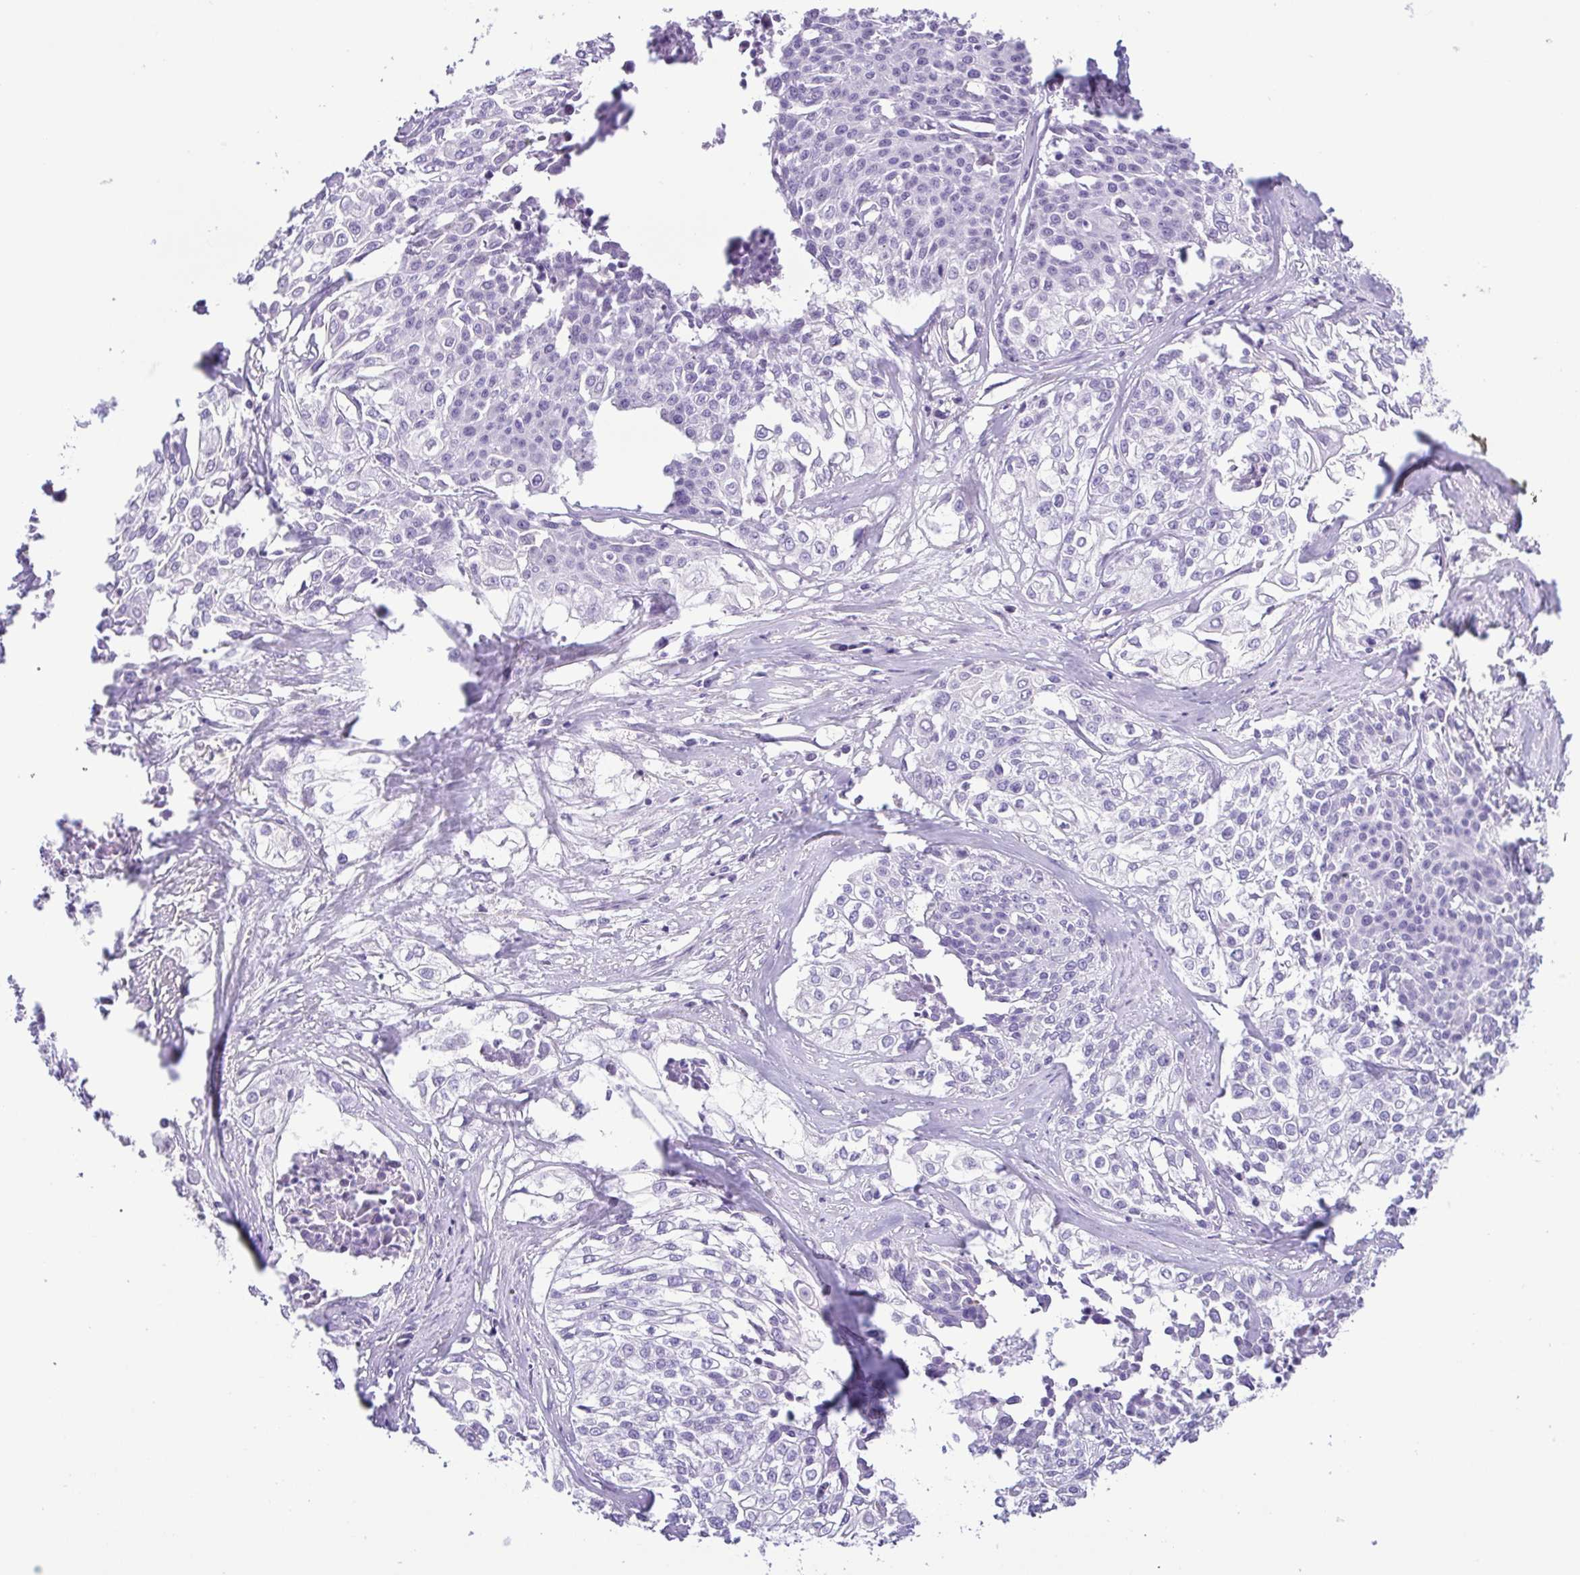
{"staining": {"intensity": "negative", "quantity": "none", "location": "none"}, "tissue": "cervical cancer", "cell_type": "Tumor cells", "image_type": "cancer", "snomed": [{"axis": "morphology", "description": "Squamous cell carcinoma, NOS"}, {"axis": "topography", "description": "Cervix"}], "caption": "DAB (3,3'-diaminobenzidine) immunohistochemical staining of cervical cancer (squamous cell carcinoma) exhibits no significant staining in tumor cells.", "gene": "TERT", "patient": {"sex": "female", "age": 39}}